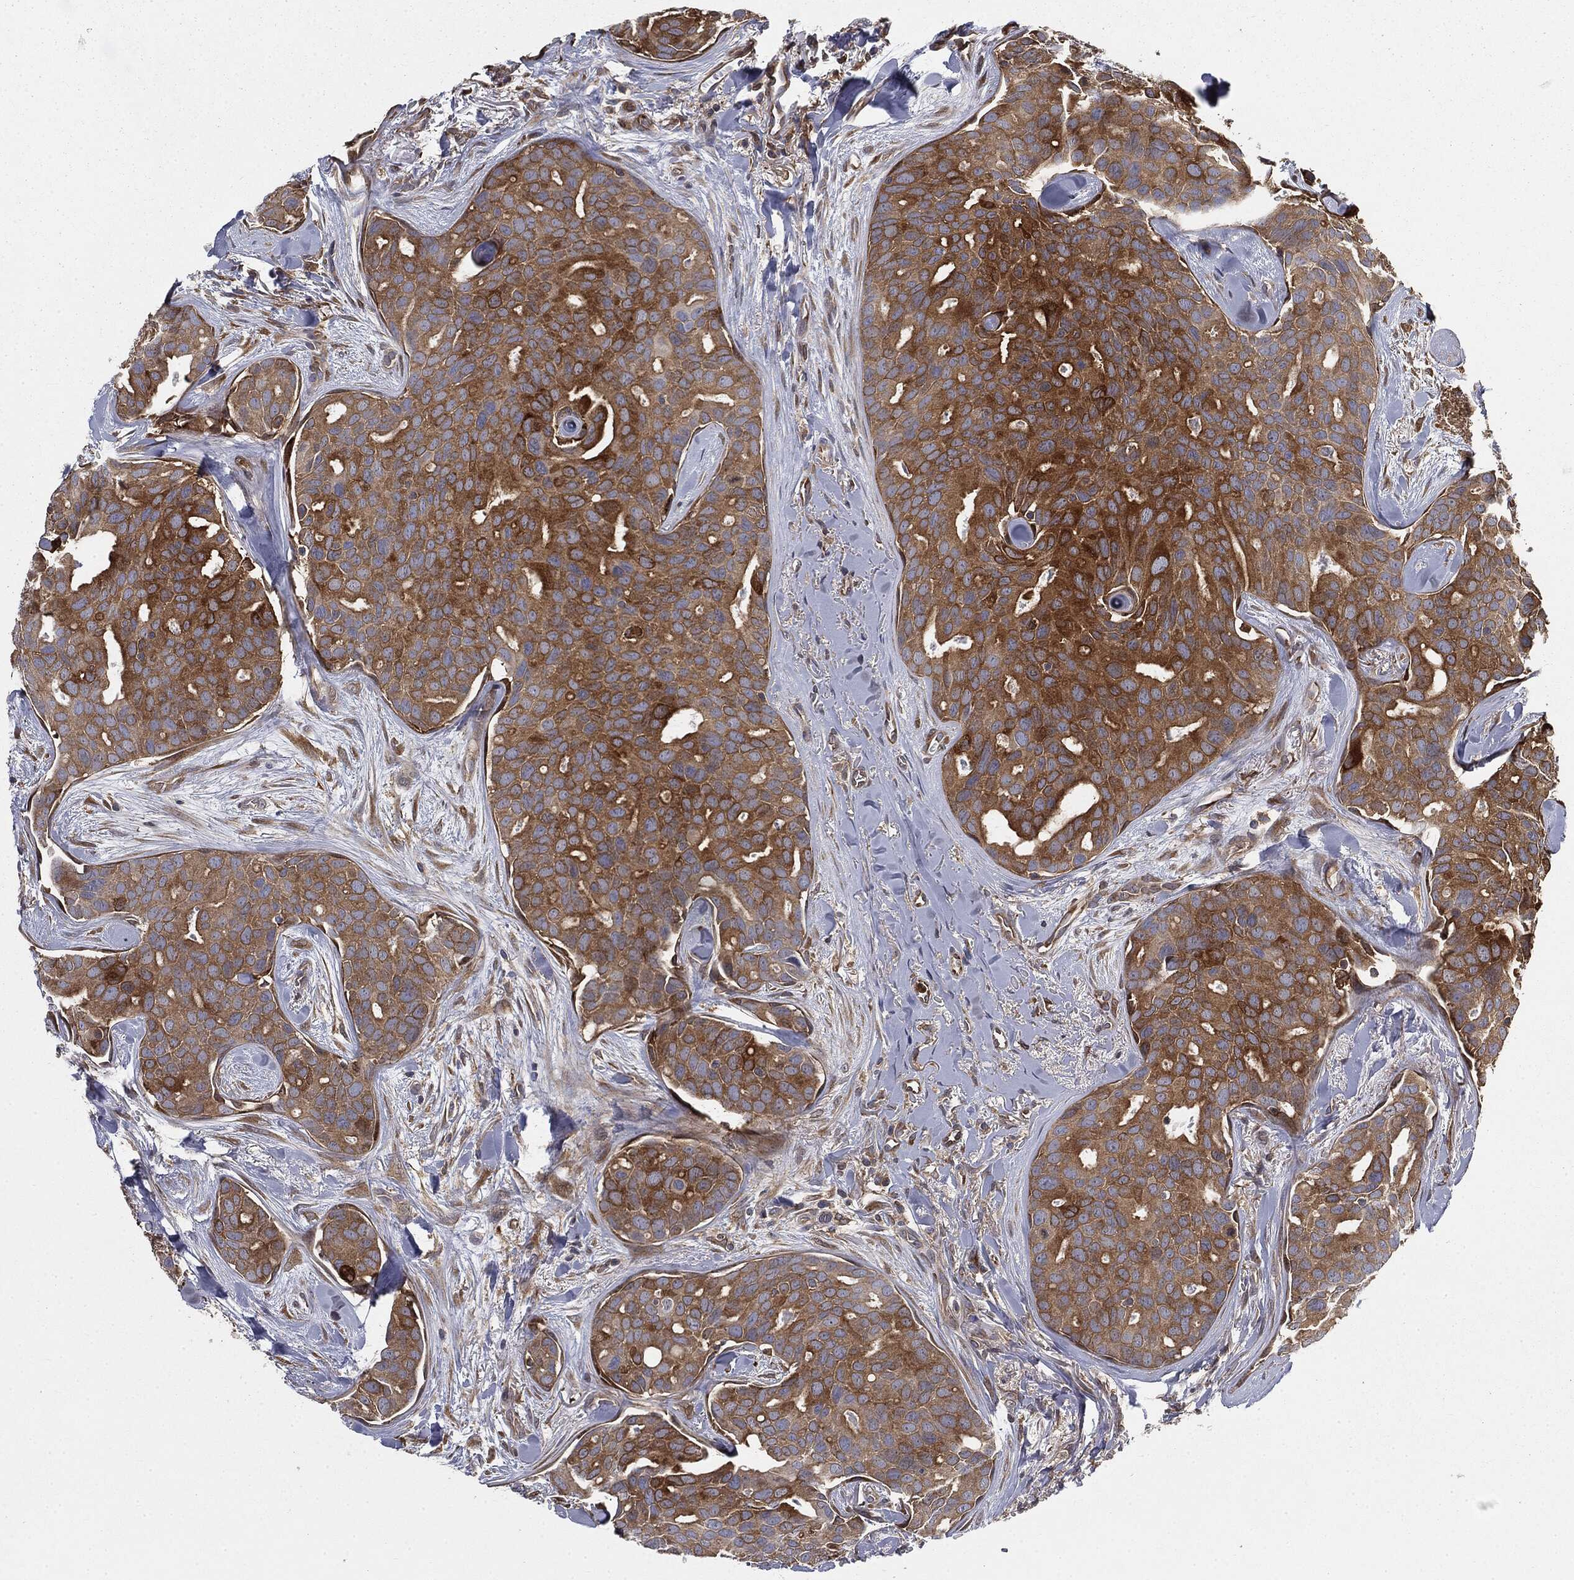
{"staining": {"intensity": "strong", "quantity": "<25%", "location": "cytoplasmic/membranous"}, "tissue": "breast cancer", "cell_type": "Tumor cells", "image_type": "cancer", "snomed": [{"axis": "morphology", "description": "Duct carcinoma"}, {"axis": "topography", "description": "Breast"}], "caption": "Immunohistochemical staining of human breast cancer (invasive ductal carcinoma) shows strong cytoplasmic/membranous protein staining in approximately <25% of tumor cells.", "gene": "GNB5", "patient": {"sex": "female", "age": 54}}